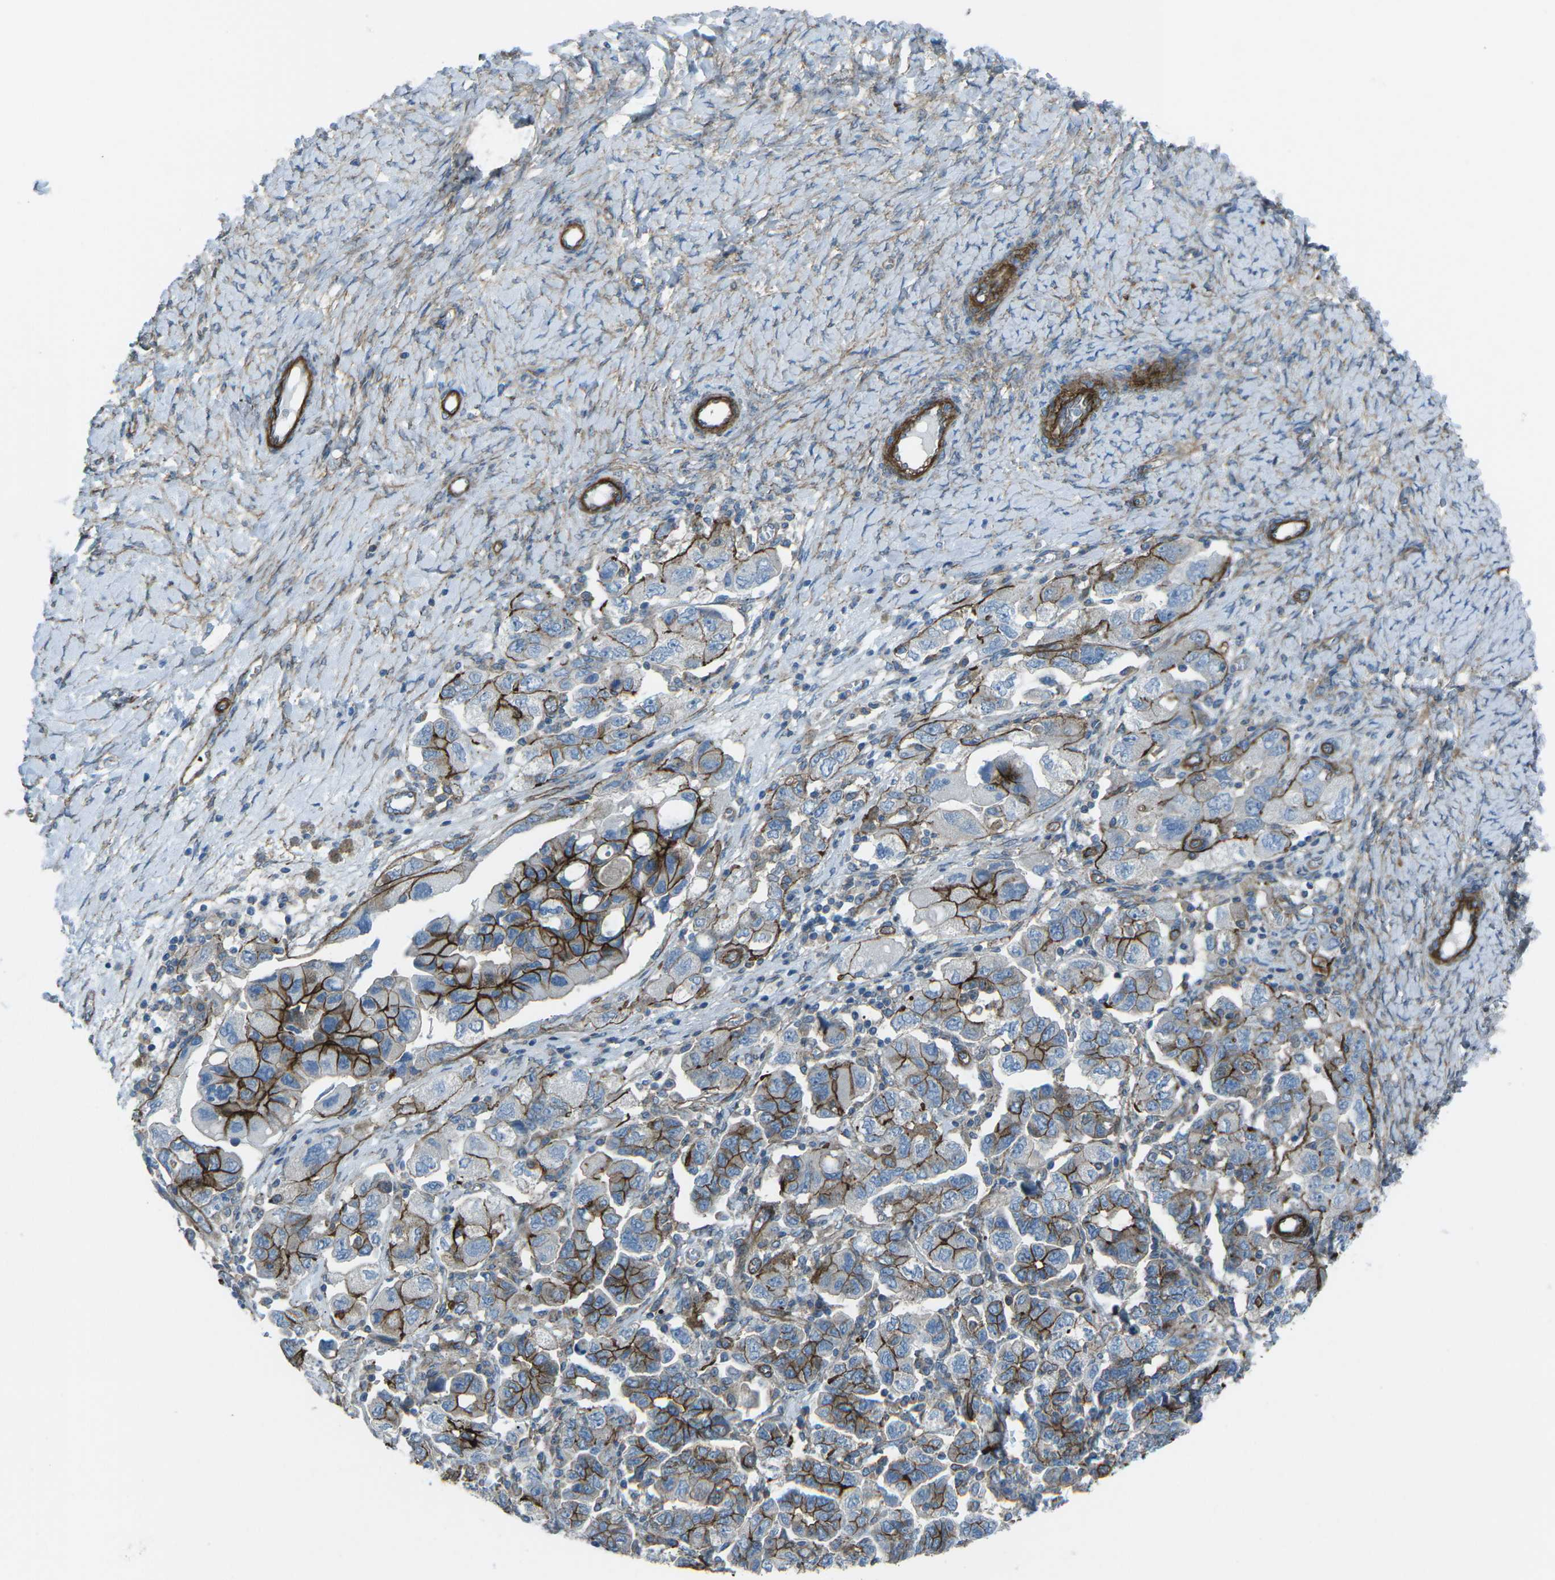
{"staining": {"intensity": "strong", "quantity": "25%-75%", "location": "cytoplasmic/membranous"}, "tissue": "ovarian cancer", "cell_type": "Tumor cells", "image_type": "cancer", "snomed": [{"axis": "morphology", "description": "Carcinoma, NOS"}, {"axis": "morphology", "description": "Cystadenocarcinoma, serous, NOS"}, {"axis": "topography", "description": "Ovary"}], "caption": "Strong cytoplasmic/membranous protein expression is identified in approximately 25%-75% of tumor cells in ovarian serous cystadenocarcinoma. (Stains: DAB (3,3'-diaminobenzidine) in brown, nuclei in blue, Microscopy: brightfield microscopy at high magnification).", "gene": "UTRN", "patient": {"sex": "female", "age": 69}}